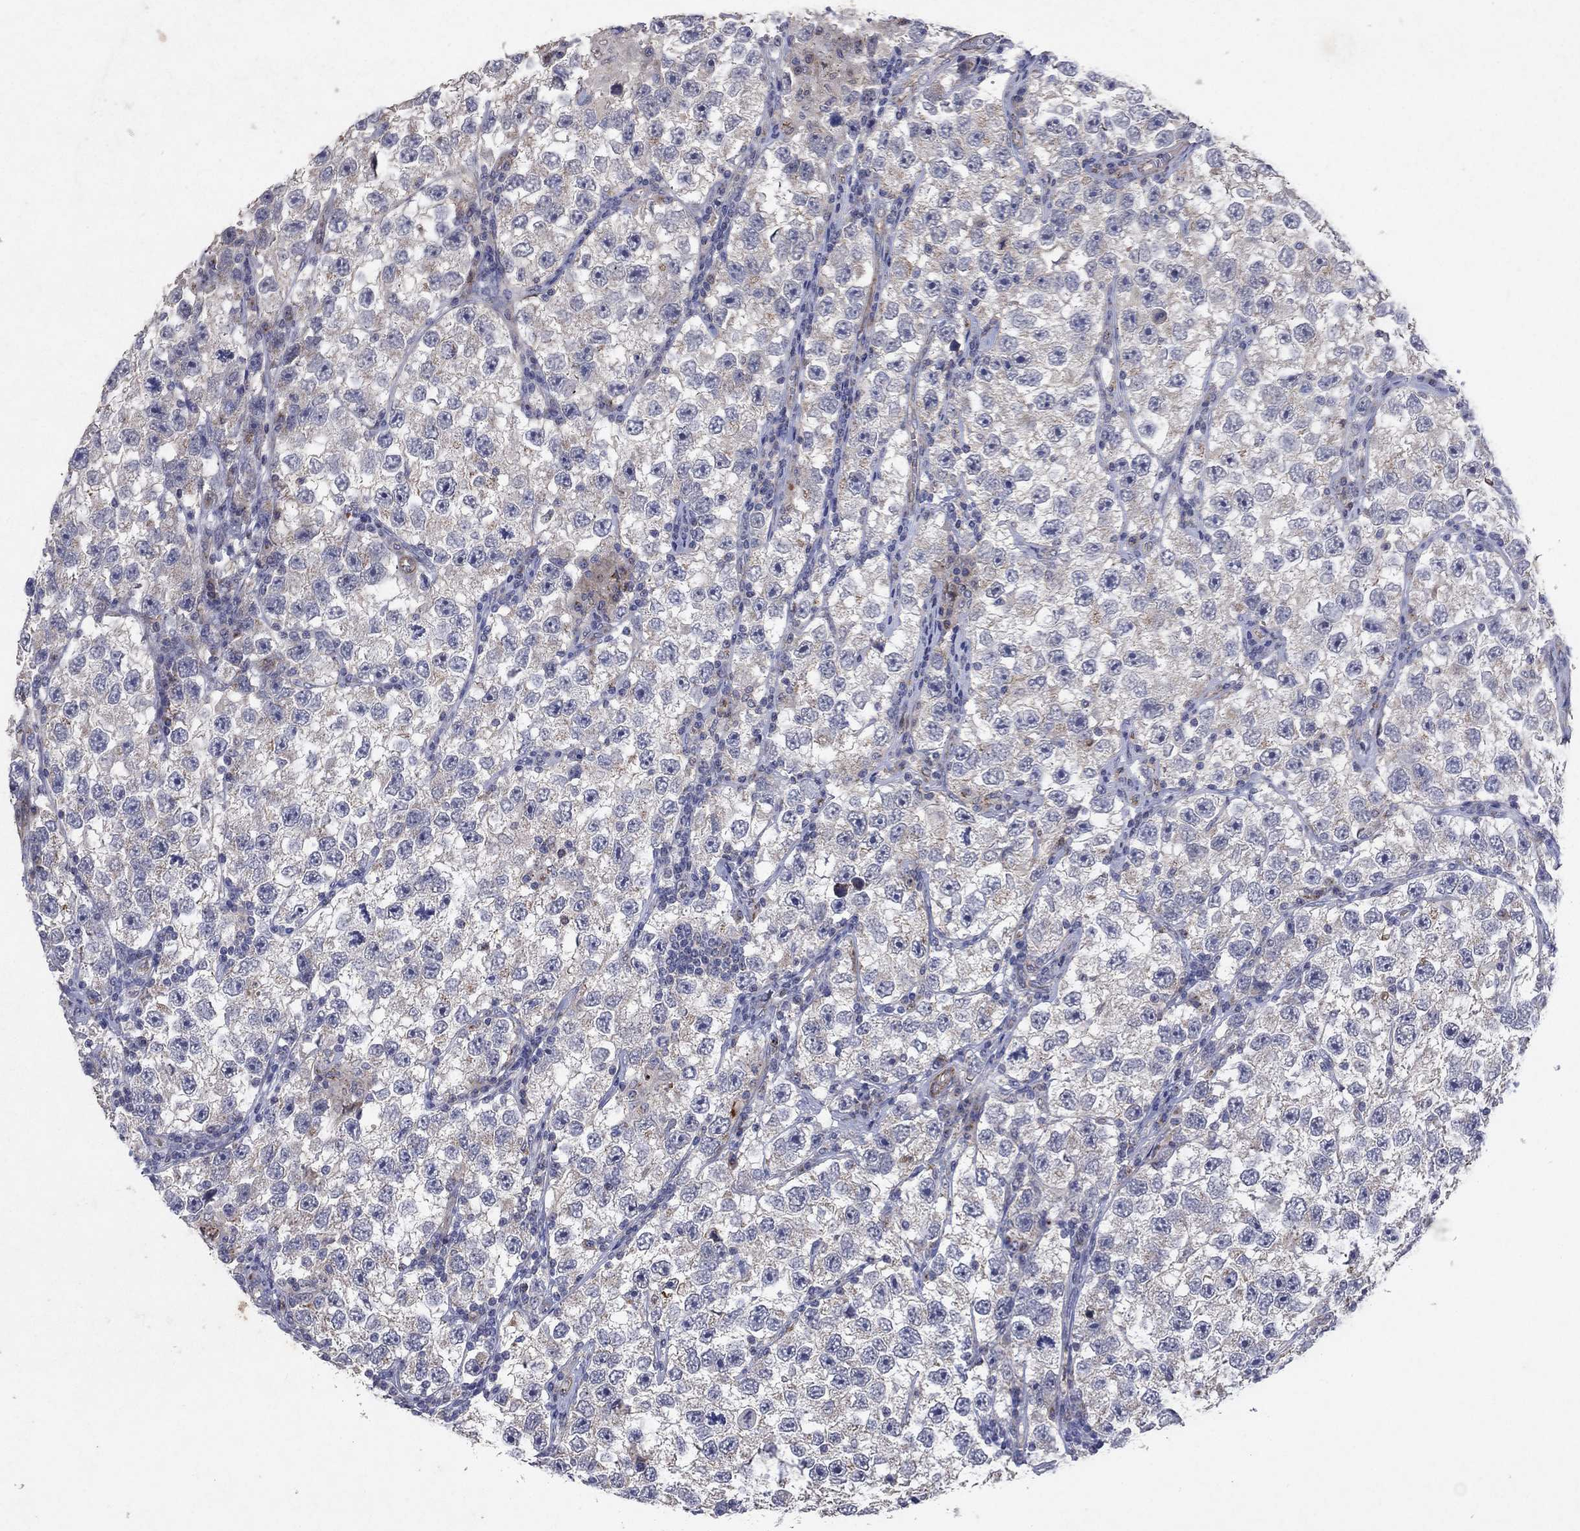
{"staining": {"intensity": "negative", "quantity": "none", "location": "none"}, "tissue": "testis cancer", "cell_type": "Tumor cells", "image_type": "cancer", "snomed": [{"axis": "morphology", "description": "Seminoma, NOS"}, {"axis": "topography", "description": "Testis"}], "caption": "Immunohistochemical staining of seminoma (testis) exhibits no significant staining in tumor cells. The staining is performed using DAB (3,3'-diaminobenzidine) brown chromogen with nuclei counter-stained in using hematoxylin.", "gene": "FRG1", "patient": {"sex": "male", "age": 26}}